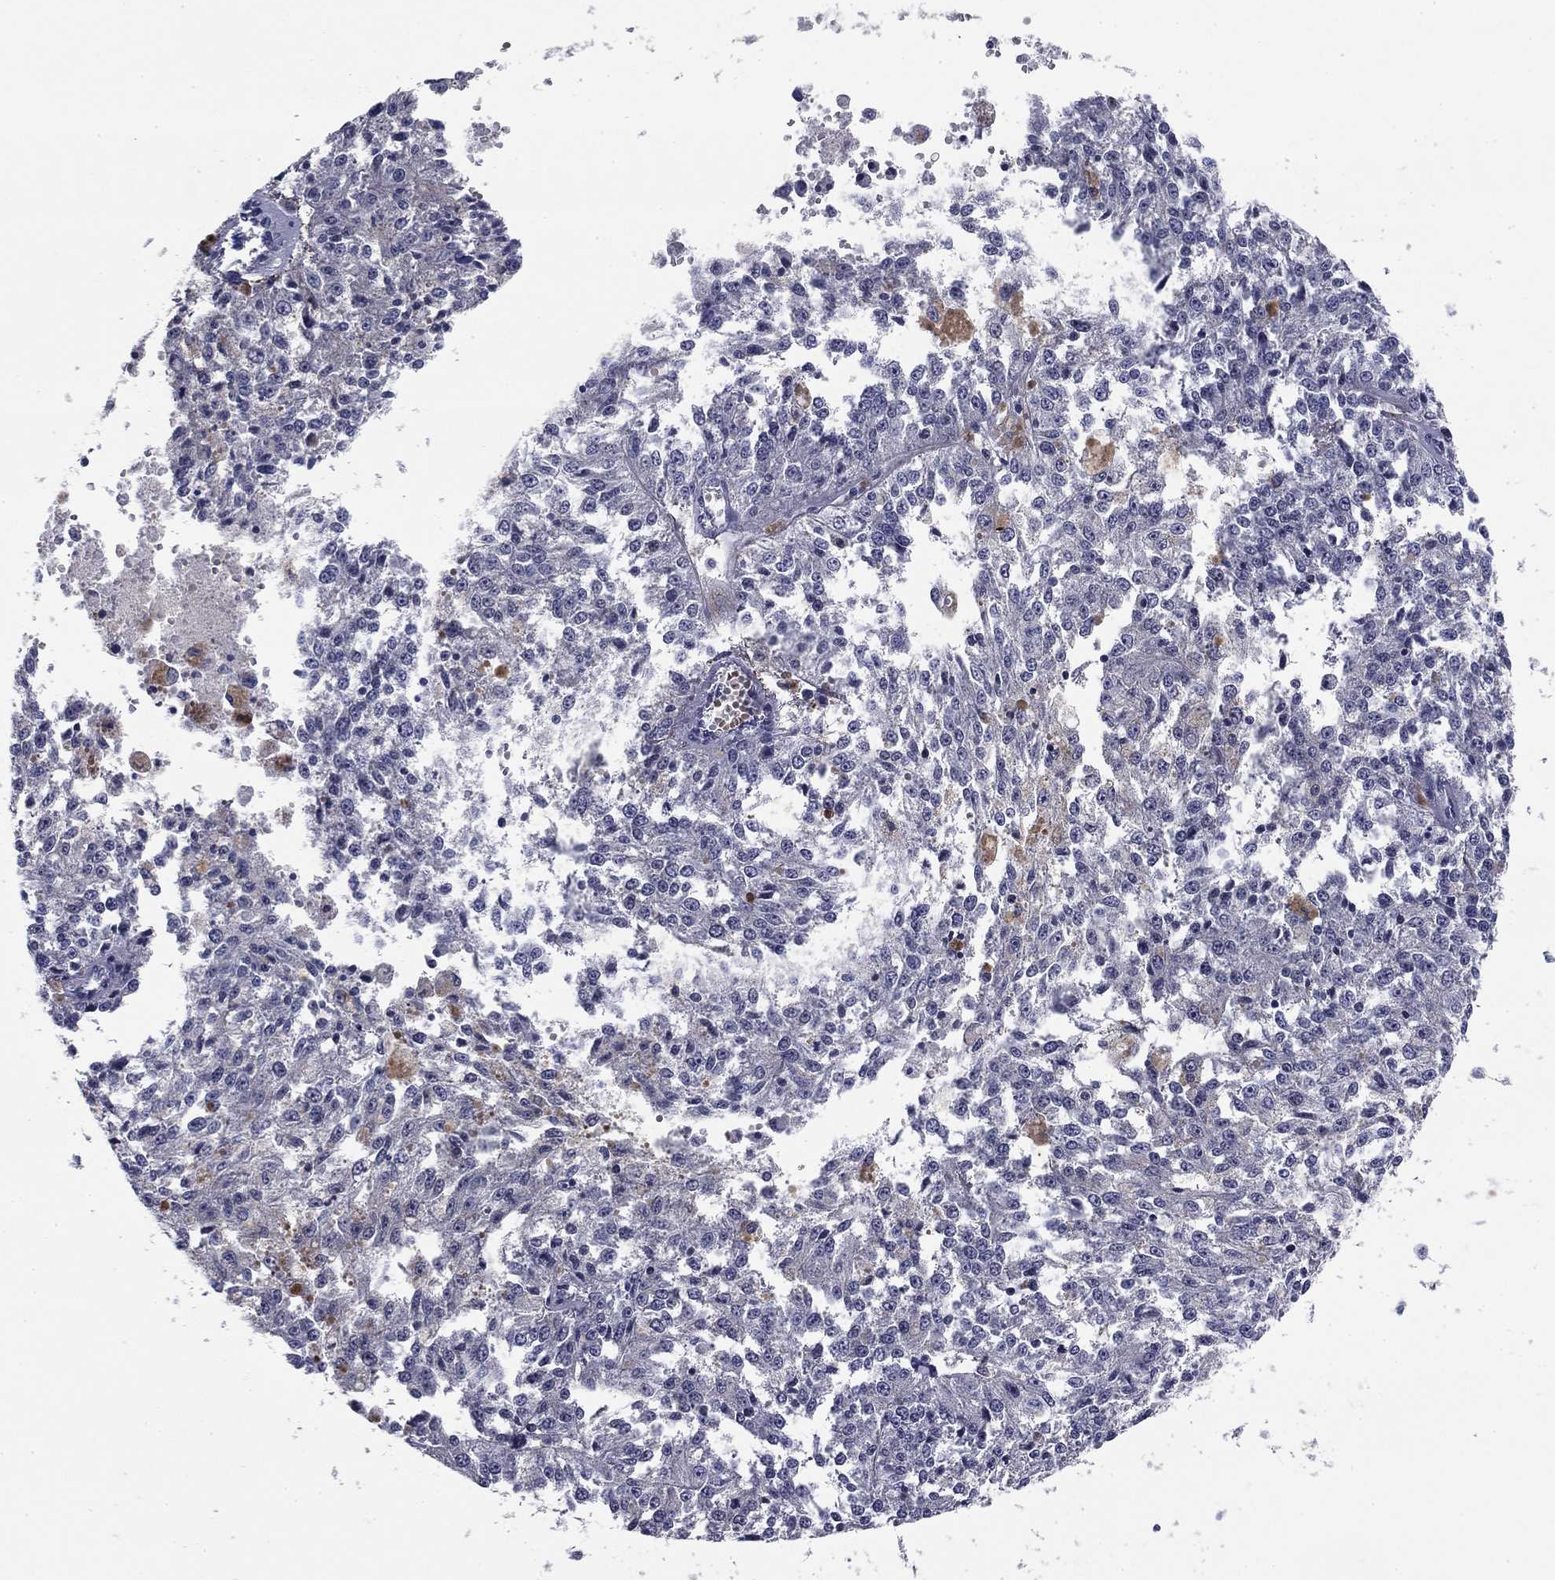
{"staining": {"intensity": "negative", "quantity": "none", "location": "none"}, "tissue": "melanoma", "cell_type": "Tumor cells", "image_type": "cancer", "snomed": [{"axis": "morphology", "description": "Malignant melanoma, Metastatic site"}, {"axis": "topography", "description": "Lymph node"}], "caption": "Immunohistochemical staining of human malignant melanoma (metastatic site) displays no significant staining in tumor cells. Brightfield microscopy of IHC stained with DAB (brown) and hematoxylin (blue), captured at high magnification.", "gene": "REXO5", "patient": {"sex": "female", "age": 64}}